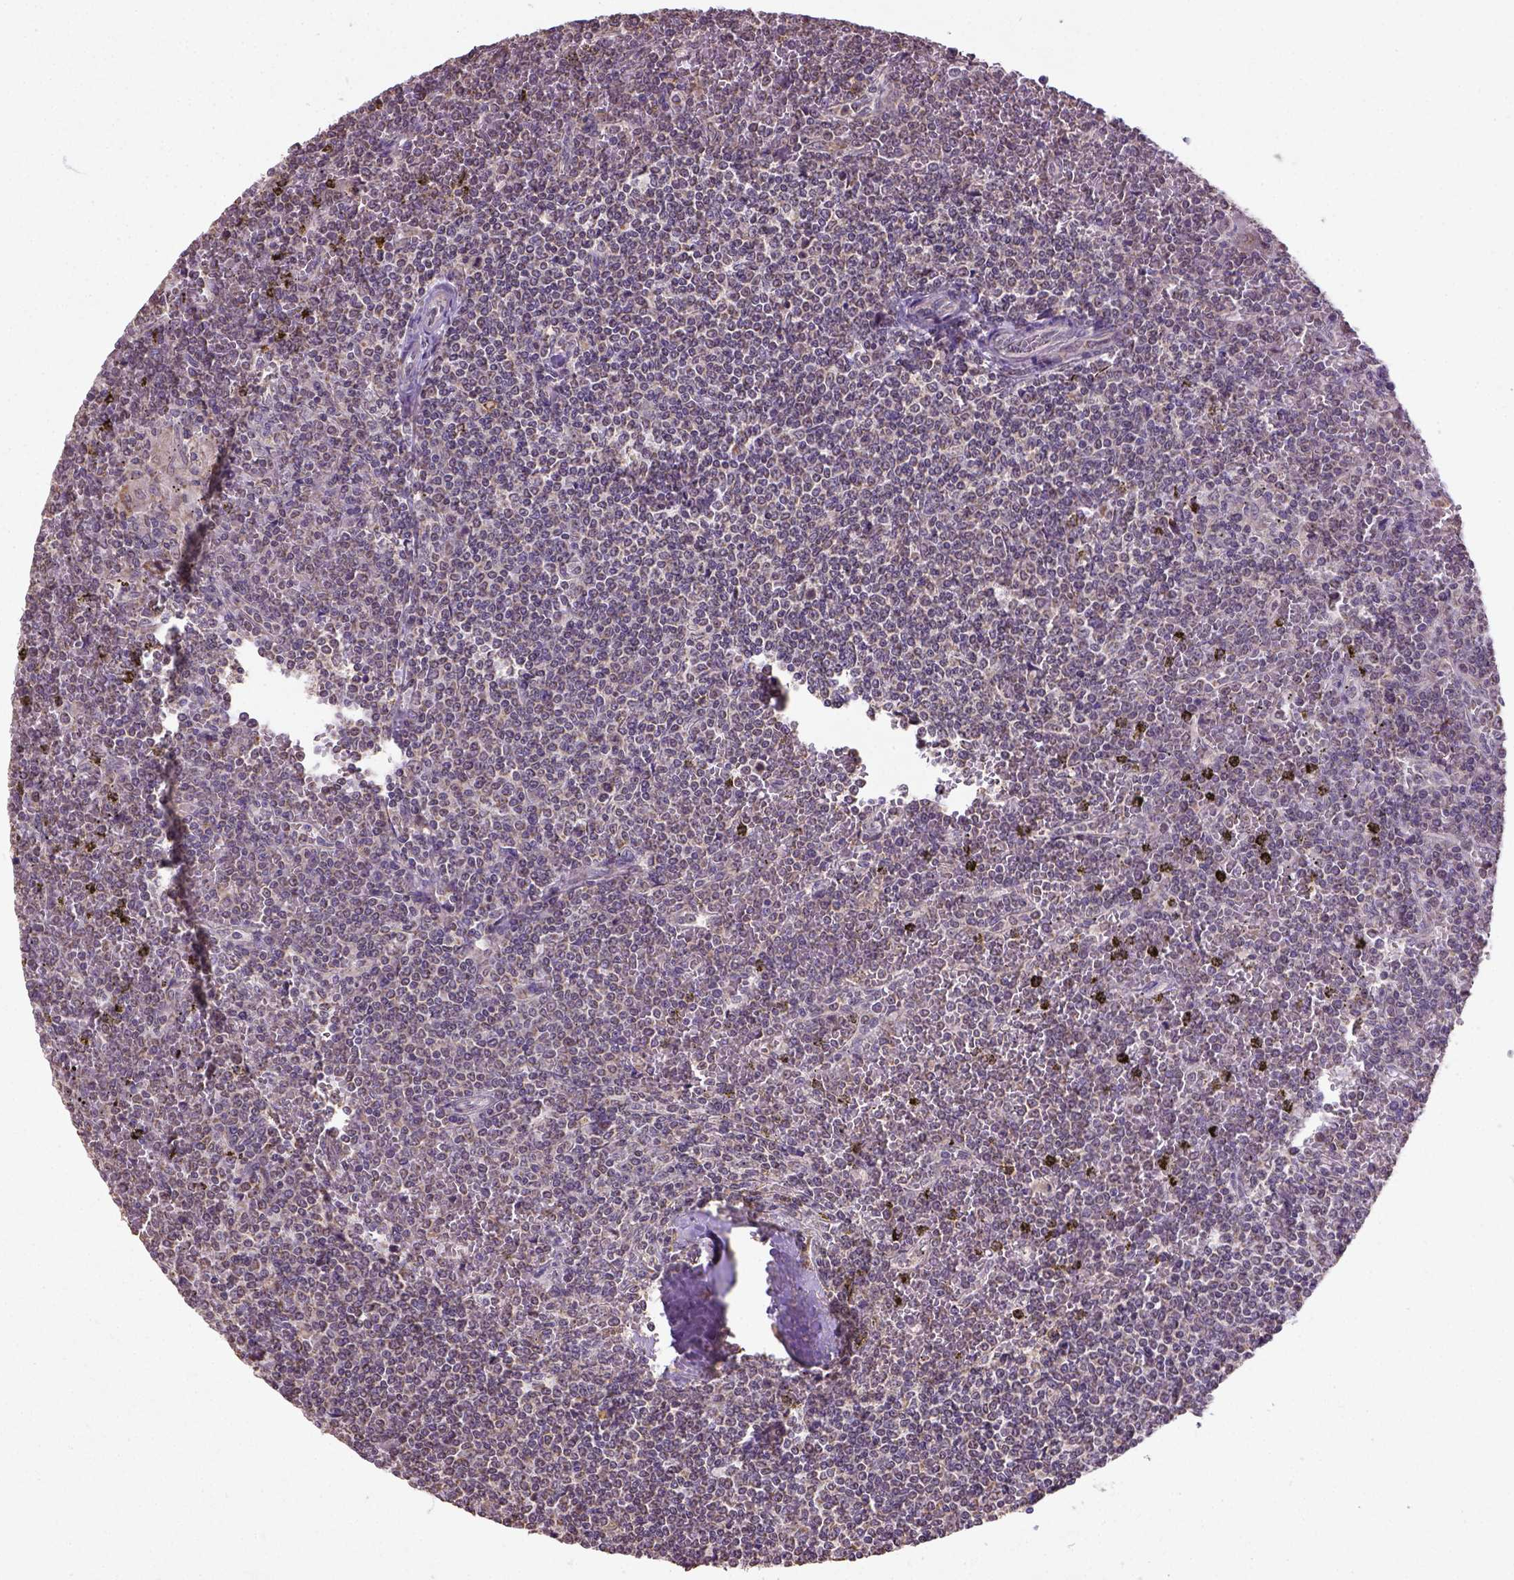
{"staining": {"intensity": "weak", "quantity": ">75%", "location": "cytoplasmic/membranous"}, "tissue": "lymphoma", "cell_type": "Tumor cells", "image_type": "cancer", "snomed": [{"axis": "morphology", "description": "Malignant lymphoma, non-Hodgkin's type, Low grade"}, {"axis": "topography", "description": "Spleen"}], "caption": "Lymphoma stained with a brown dye demonstrates weak cytoplasmic/membranous positive expression in approximately >75% of tumor cells.", "gene": "NUDT10", "patient": {"sex": "female", "age": 19}}